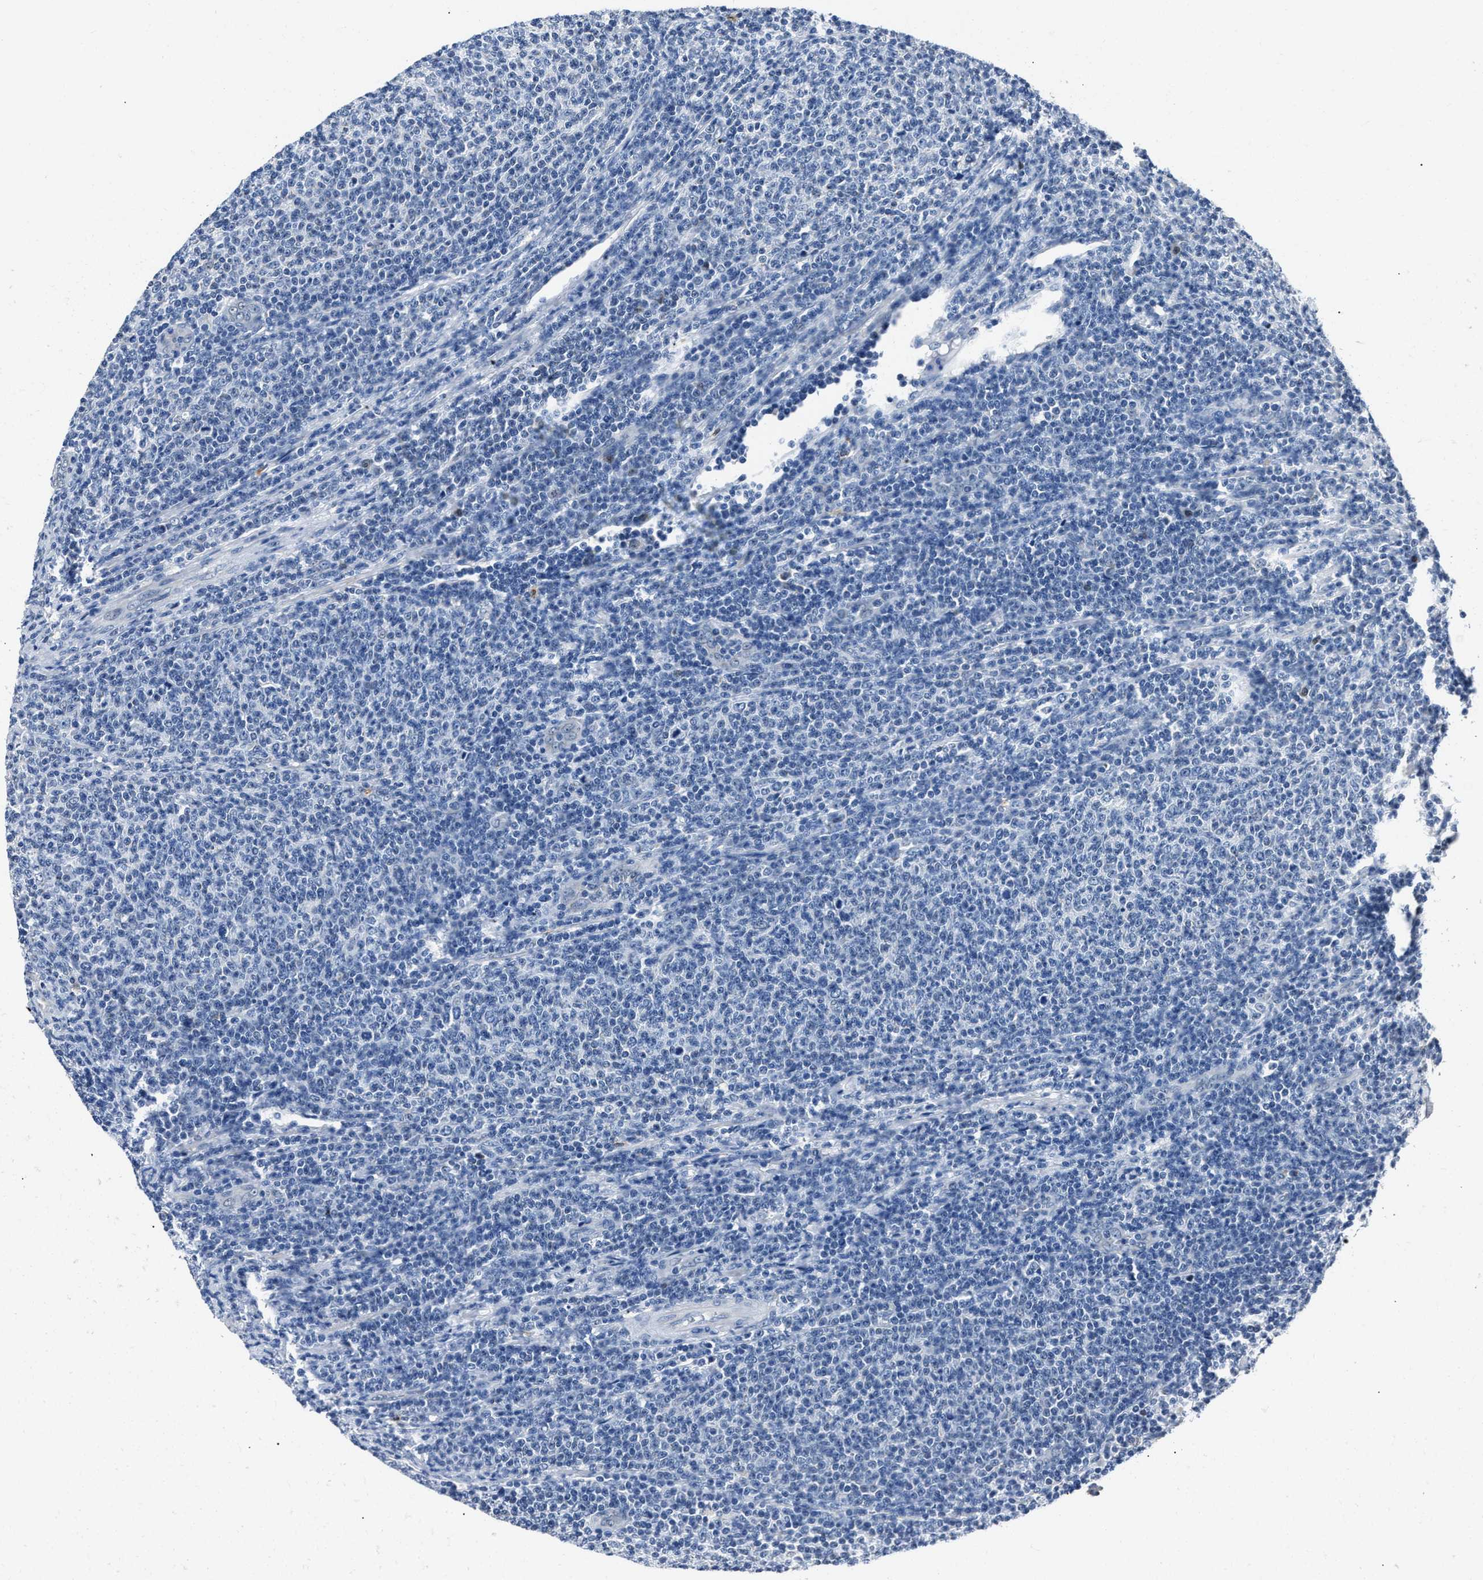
{"staining": {"intensity": "negative", "quantity": "none", "location": "none"}, "tissue": "lymphoma", "cell_type": "Tumor cells", "image_type": "cancer", "snomed": [{"axis": "morphology", "description": "Malignant lymphoma, non-Hodgkin's type, Low grade"}, {"axis": "topography", "description": "Lymph node"}], "caption": "Immunohistochemistry of human lymphoma exhibits no positivity in tumor cells.", "gene": "NSUN5", "patient": {"sex": "male", "age": 66}}